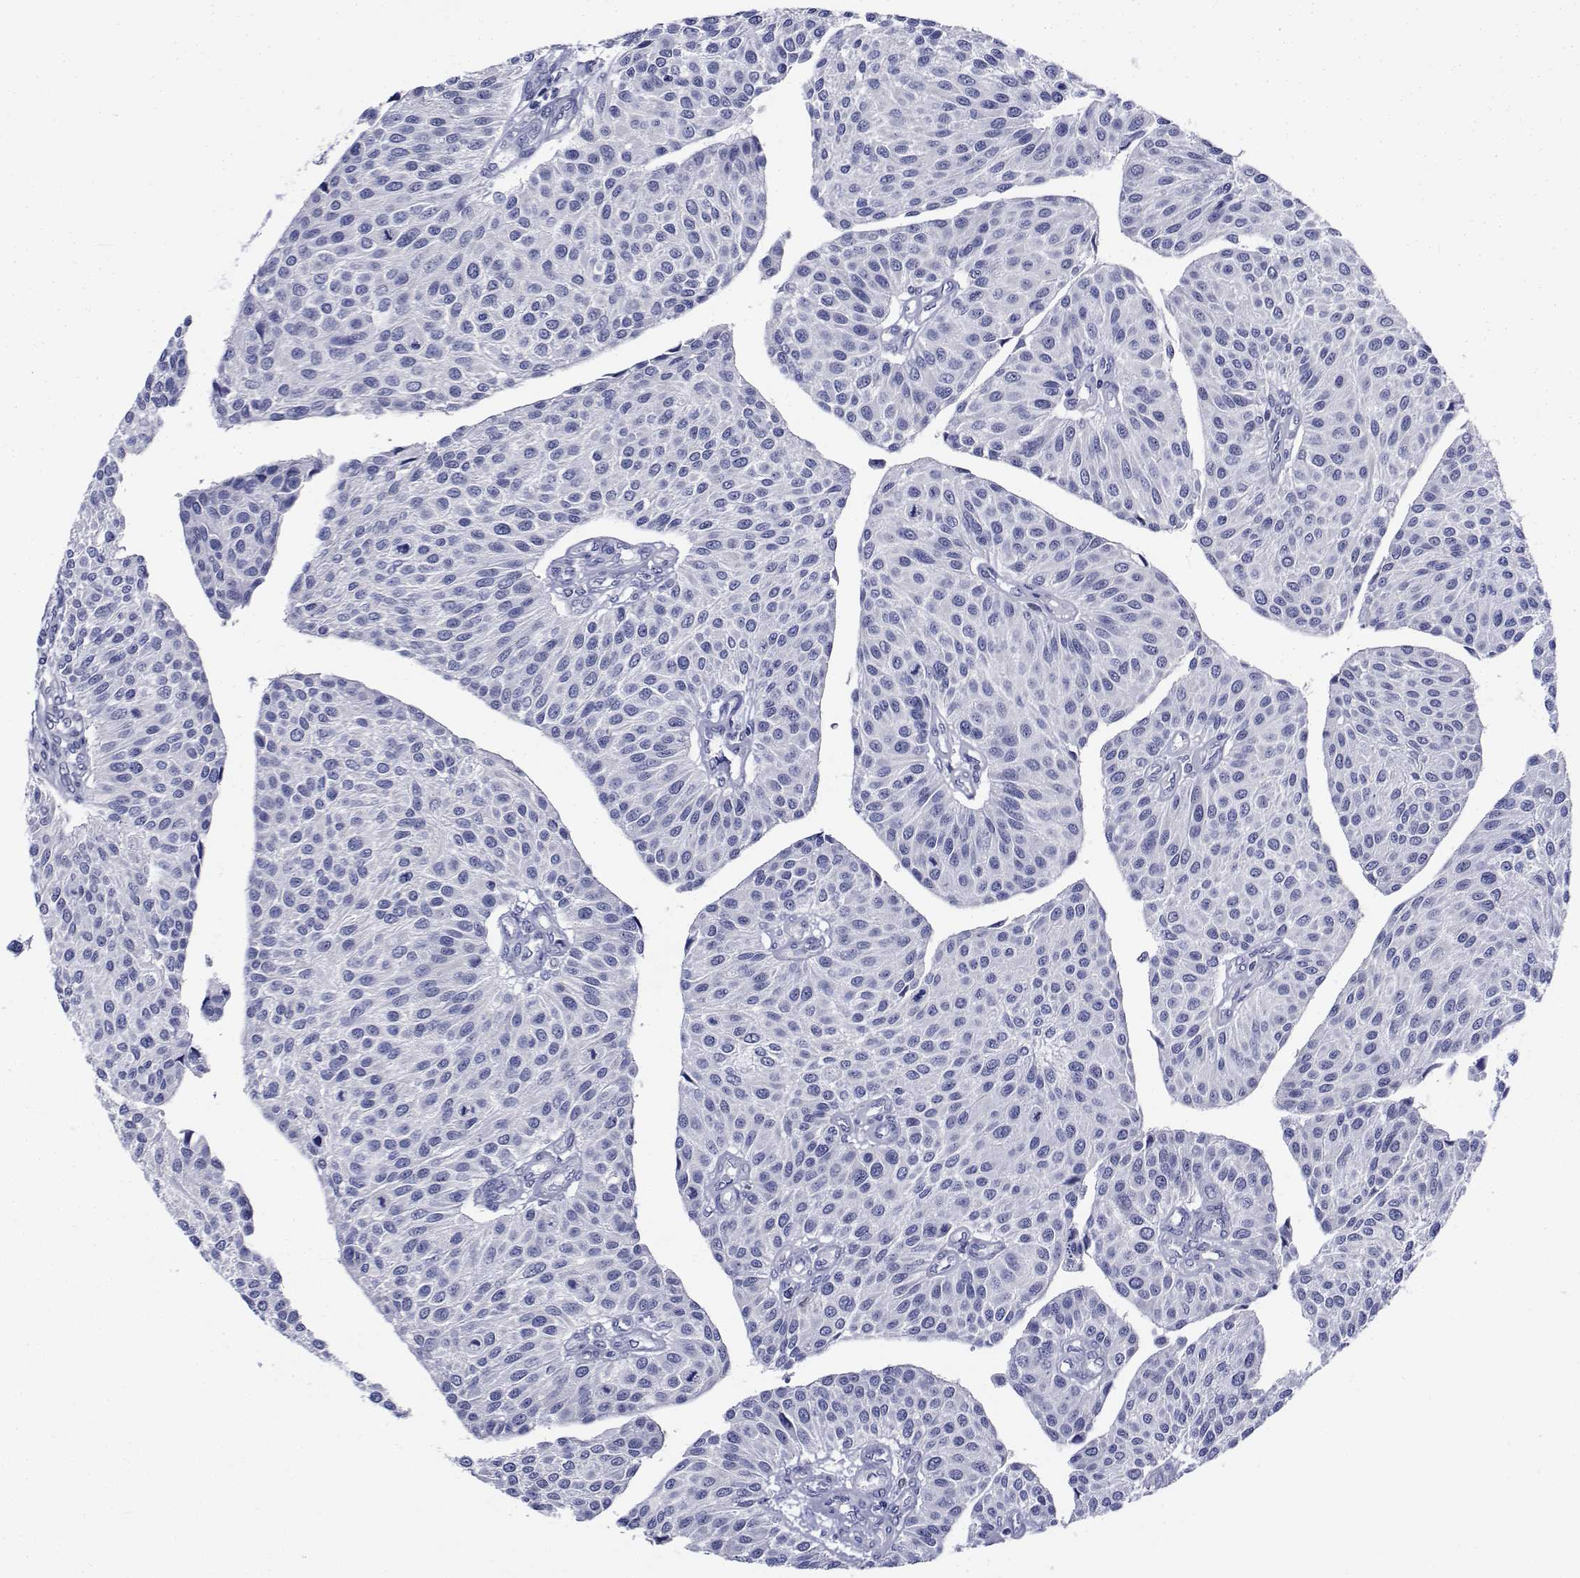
{"staining": {"intensity": "negative", "quantity": "none", "location": "none"}, "tissue": "urothelial cancer", "cell_type": "Tumor cells", "image_type": "cancer", "snomed": [{"axis": "morphology", "description": "Urothelial carcinoma, NOS"}, {"axis": "topography", "description": "Urinary bladder"}], "caption": "Immunohistochemical staining of human transitional cell carcinoma exhibits no significant expression in tumor cells.", "gene": "PLXNA4", "patient": {"sex": "male", "age": 55}}